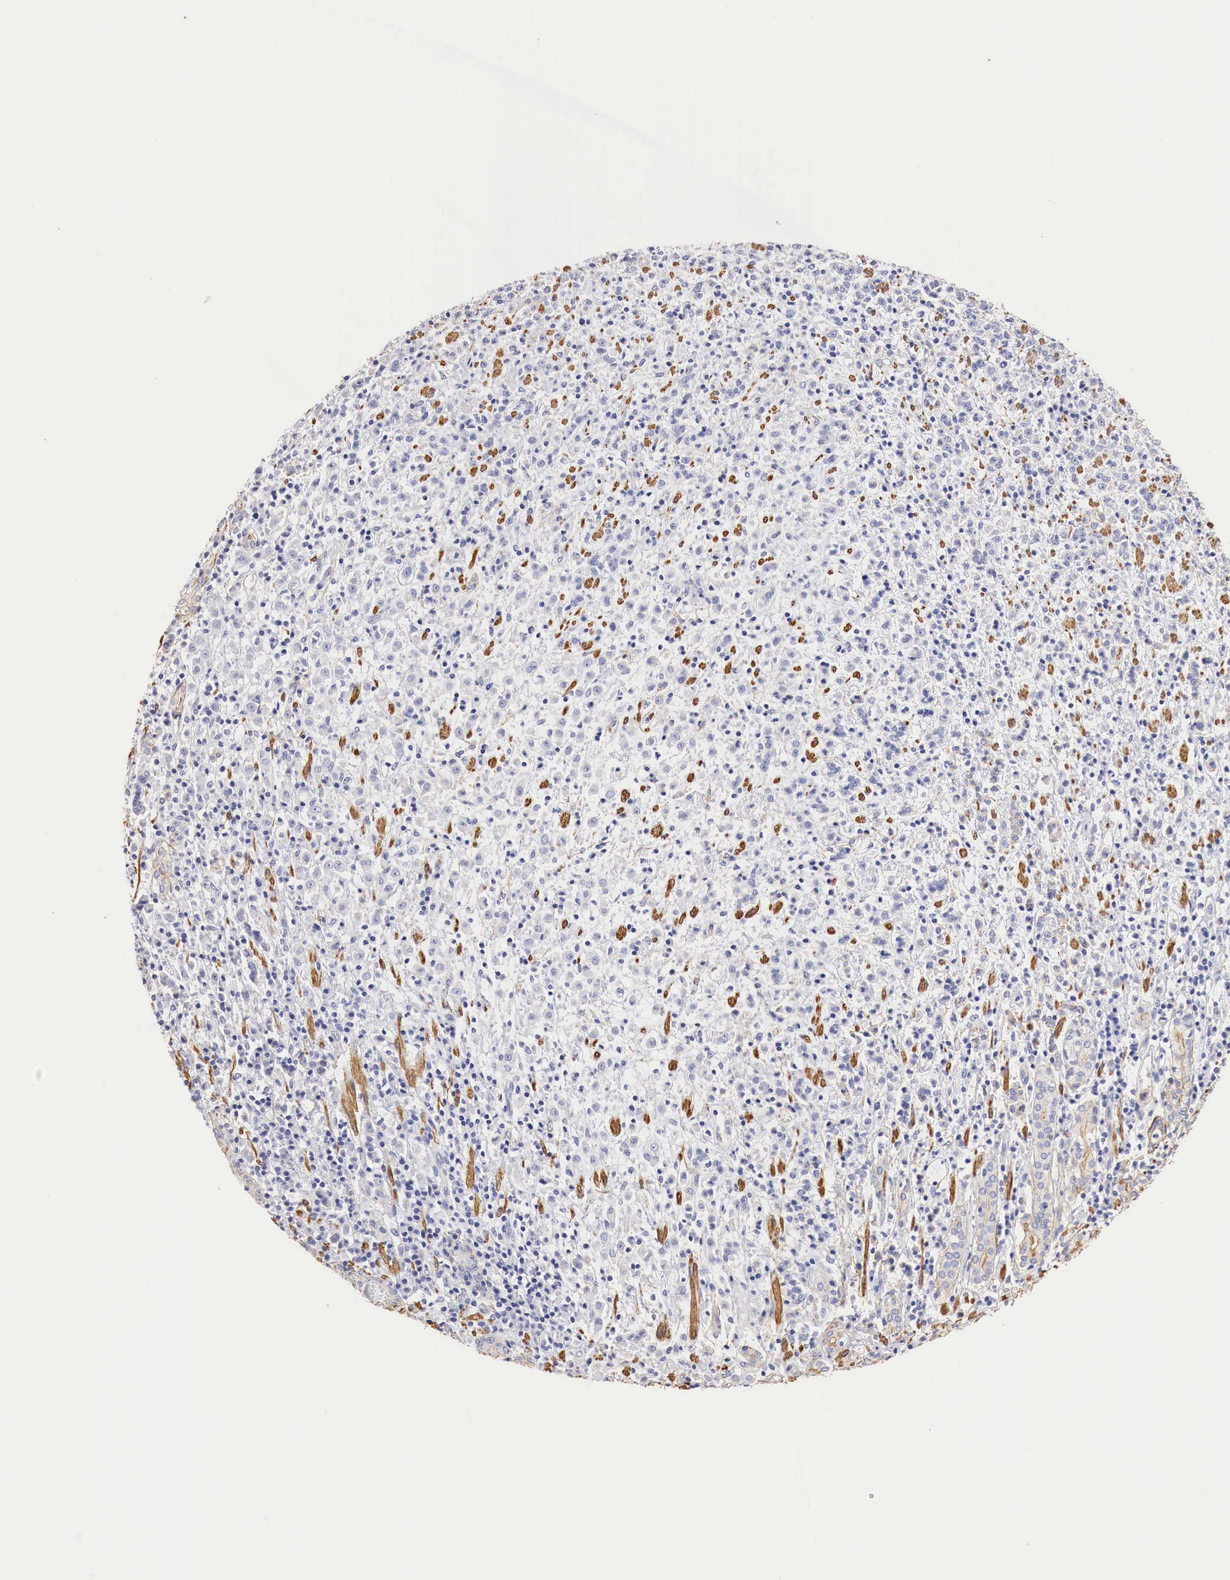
{"staining": {"intensity": "negative", "quantity": "none", "location": "none"}, "tissue": "stomach cancer", "cell_type": "Tumor cells", "image_type": "cancer", "snomed": [{"axis": "morphology", "description": "Adenocarcinoma, NOS"}, {"axis": "topography", "description": "Stomach, lower"}], "caption": "Immunohistochemistry photomicrograph of neoplastic tissue: stomach adenocarcinoma stained with DAB shows no significant protein positivity in tumor cells.", "gene": "TPM1", "patient": {"sex": "male", "age": 88}}